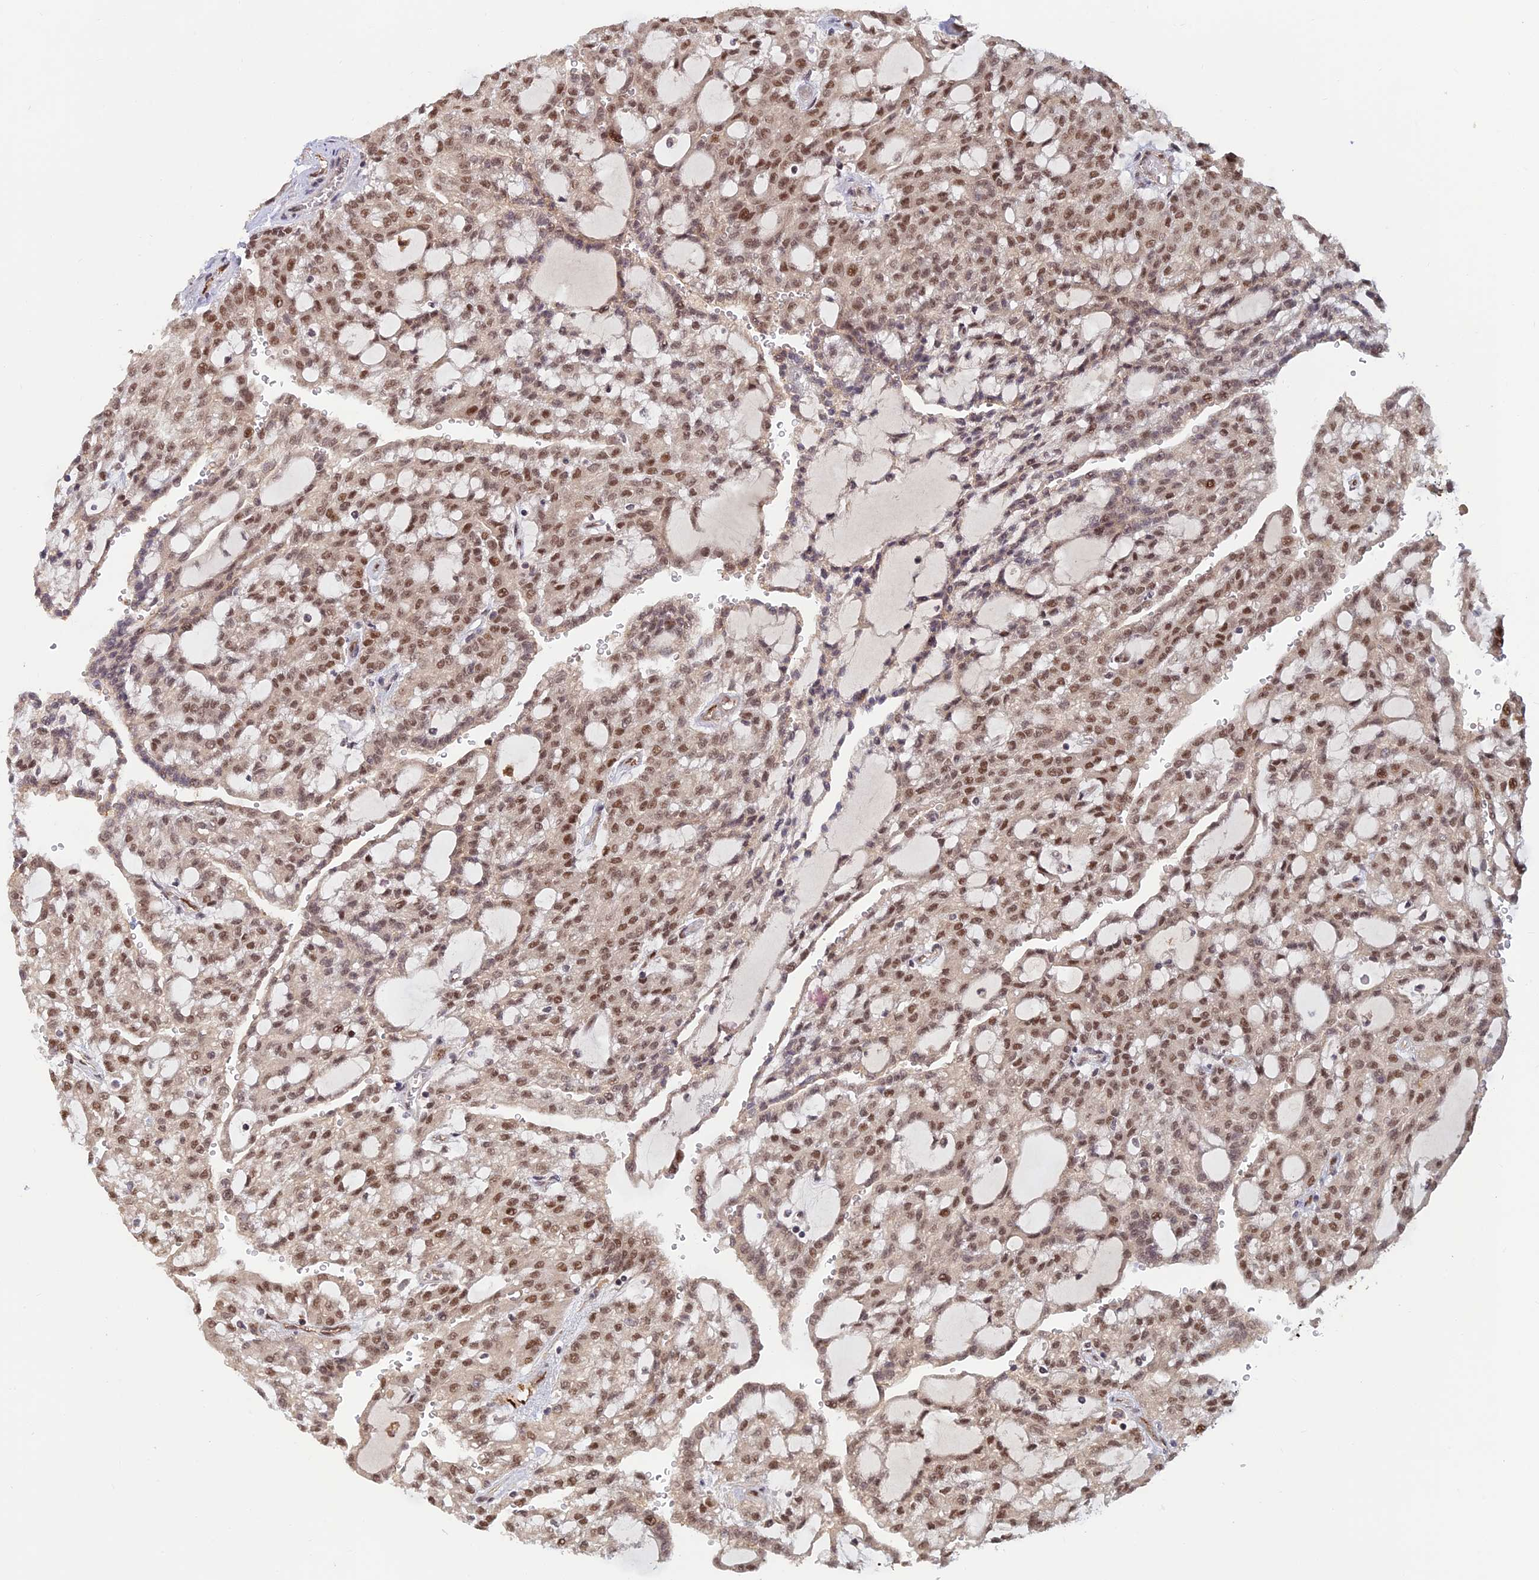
{"staining": {"intensity": "moderate", "quantity": ">75%", "location": "nuclear"}, "tissue": "renal cancer", "cell_type": "Tumor cells", "image_type": "cancer", "snomed": [{"axis": "morphology", "description": "Adenocarcinoma, NOS"}, {"axis": "topography", "description": "Kidney"}], "caption": "Protein staining of renal cancer tissue displays moderate nuclear positivity in approximately >75% of tumor cells. Using DAB (3,3'-diaminobenzidine) (brown) and hematoxylin (blue) stains, captured at high magnification using brightfield microscopy.", "gene": "ZNF565", "patient": {"sex": "male", "age": 63}}